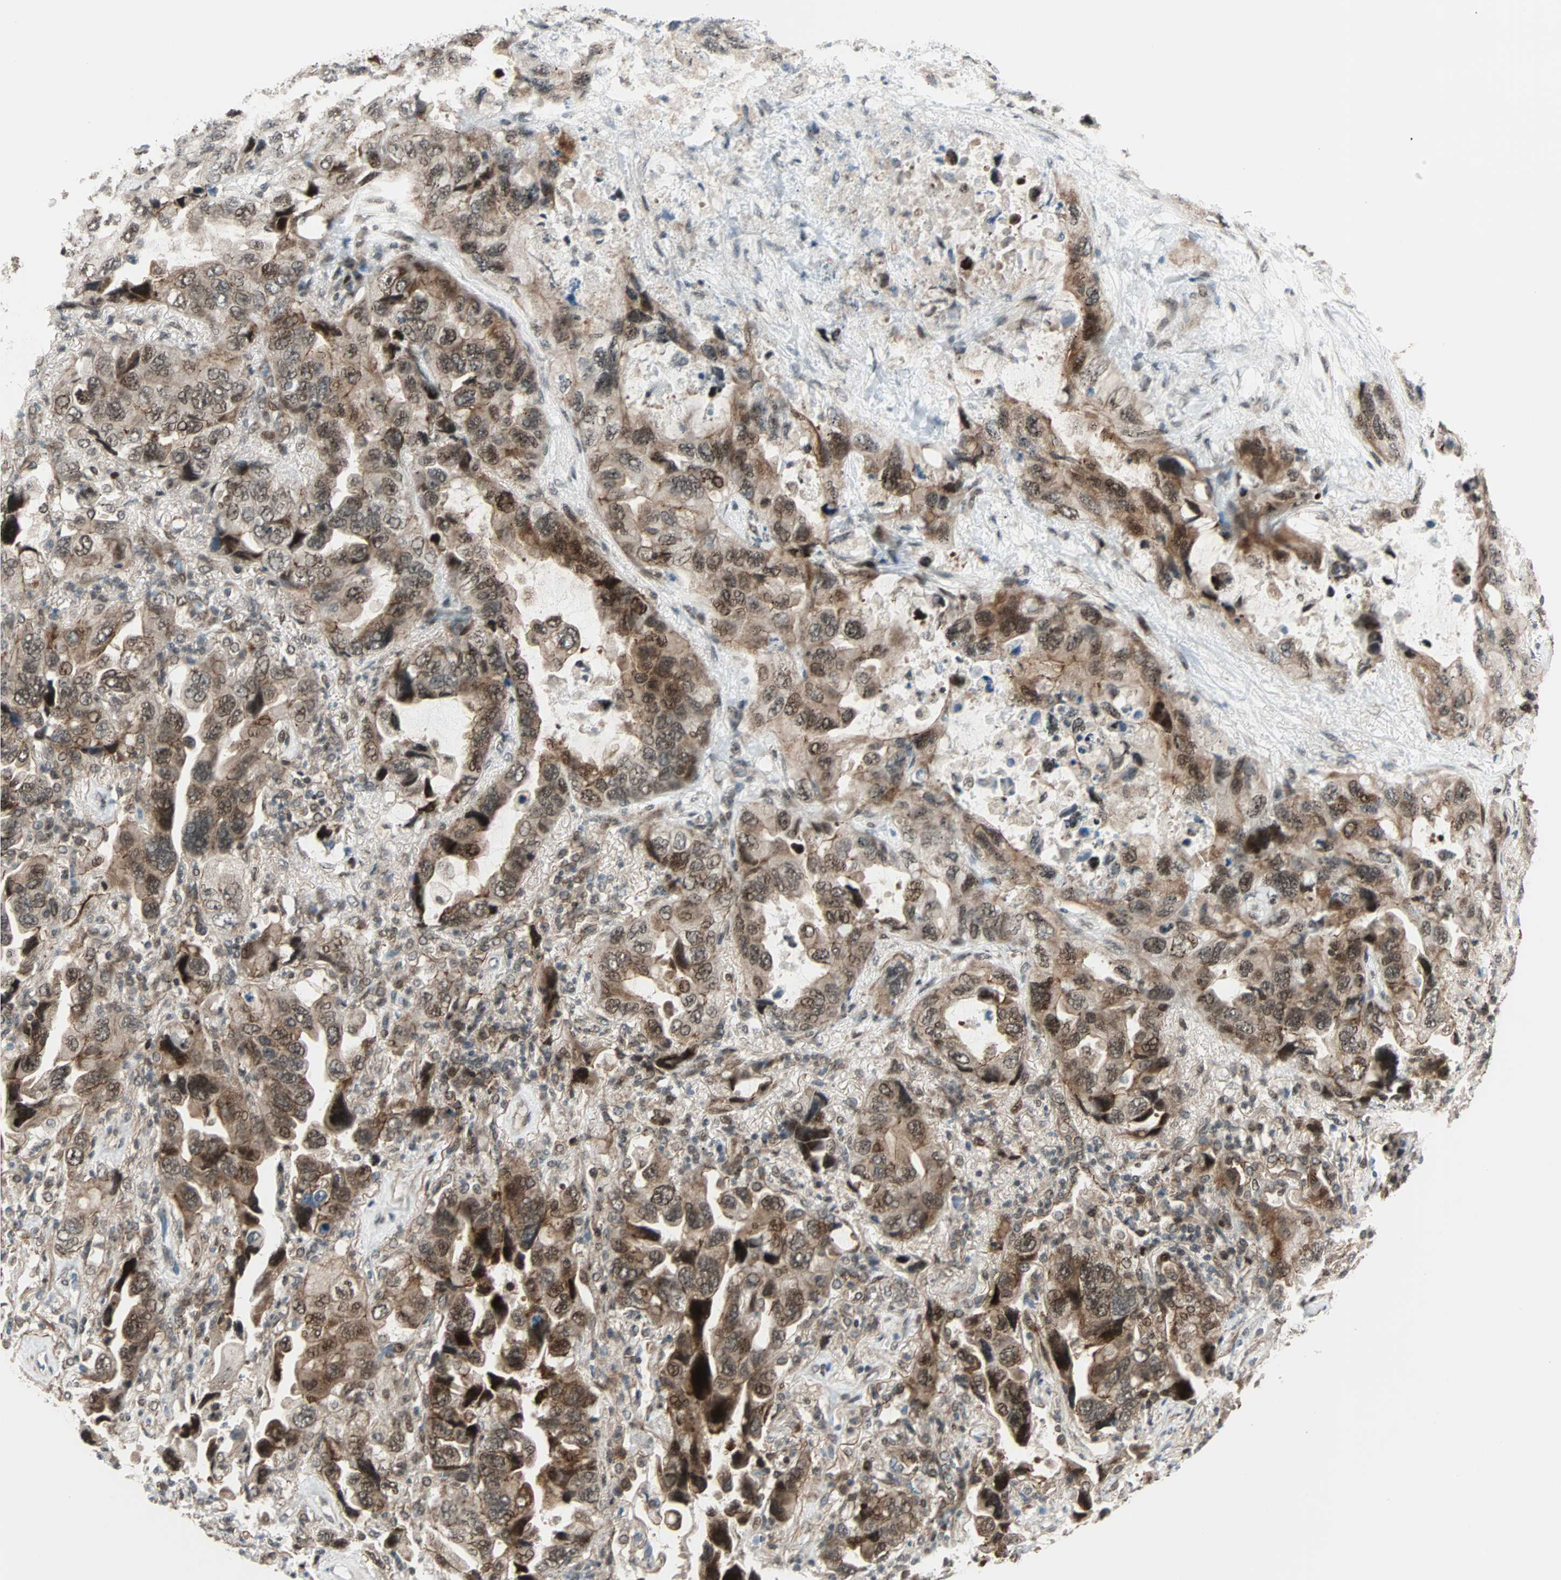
{"staining": {"intensity": "moderate", "quantity": ">75%", "location": "cytoplasmic/membranous,nuclear"}, "tissue": "lung cancer", "cell_type": "Tumor cells", "image_type": "cancer", "snomed": [{"axis": "morphology", "description": "Squamous cell carcinoma, NOS"}, {"axis": "topography", "description": "Lung"}], "caption": "An image of human lung squamous cell carcinoma stained for a protein reveals moderate cytoplasmic/membranous and nuclear brown staining in tumor cells.", "gene": "CBX4", "patient": {"sex": "female", "age": 73}}